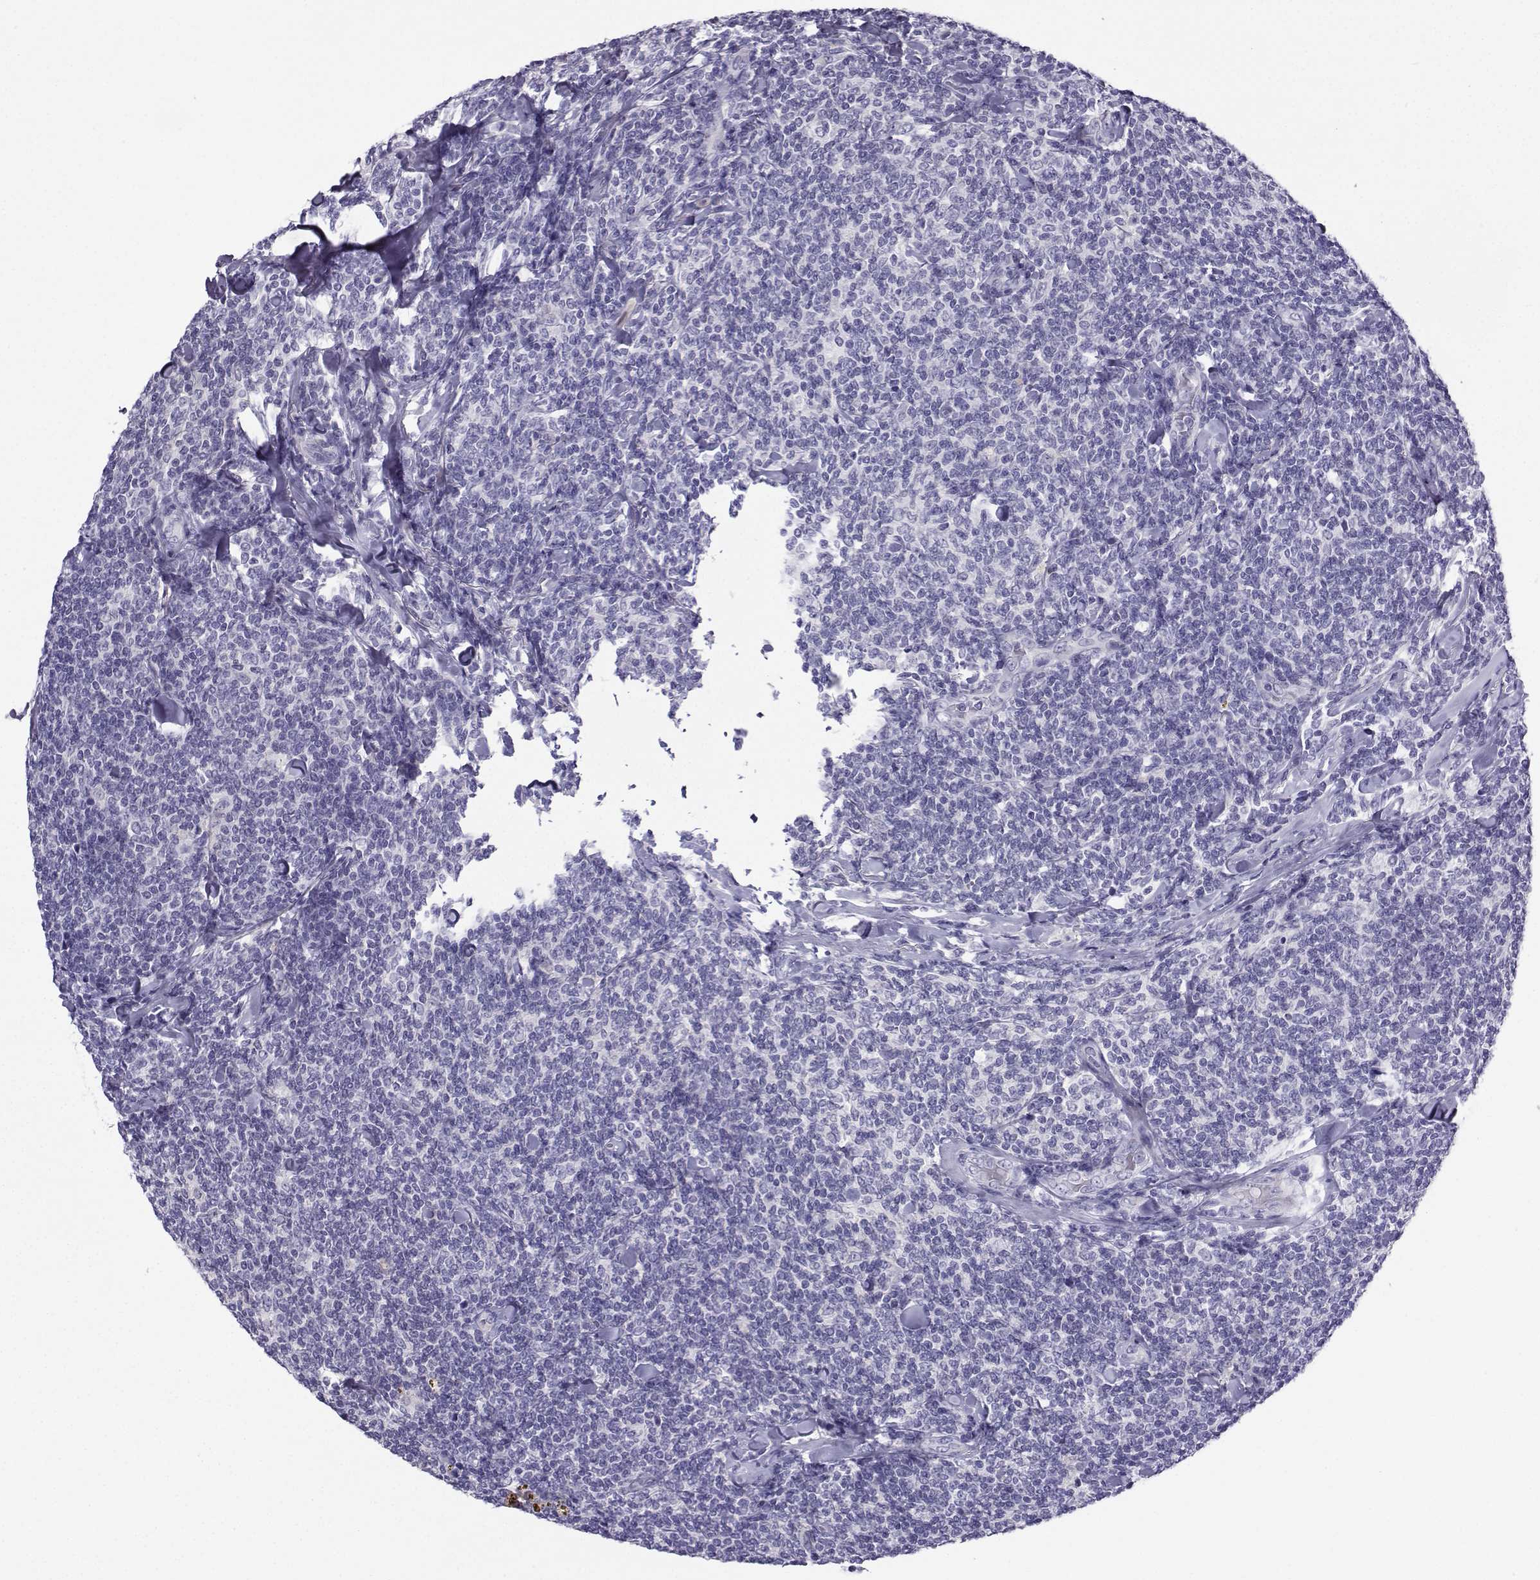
{"staining": {"intensity": "negative", "quantity": "none", "location": "none"}, "tissue": "lymphoma", "cell_type": "Tumor cells", "image_type": "cancer", "snomed": [{"axis": "morphology", "description": "Malignant lymphoma, non-Hodgkin's type, Low grade"}, {"axis": "topography", "description": "Lymph node"}], "caption": "This is an immunohistochemistry (IHC) photomicrograph of lymphoma. There is no expression in tumor cells.", "gene": "FBXO24", "patient": {"sex": "female", "age": 56}}